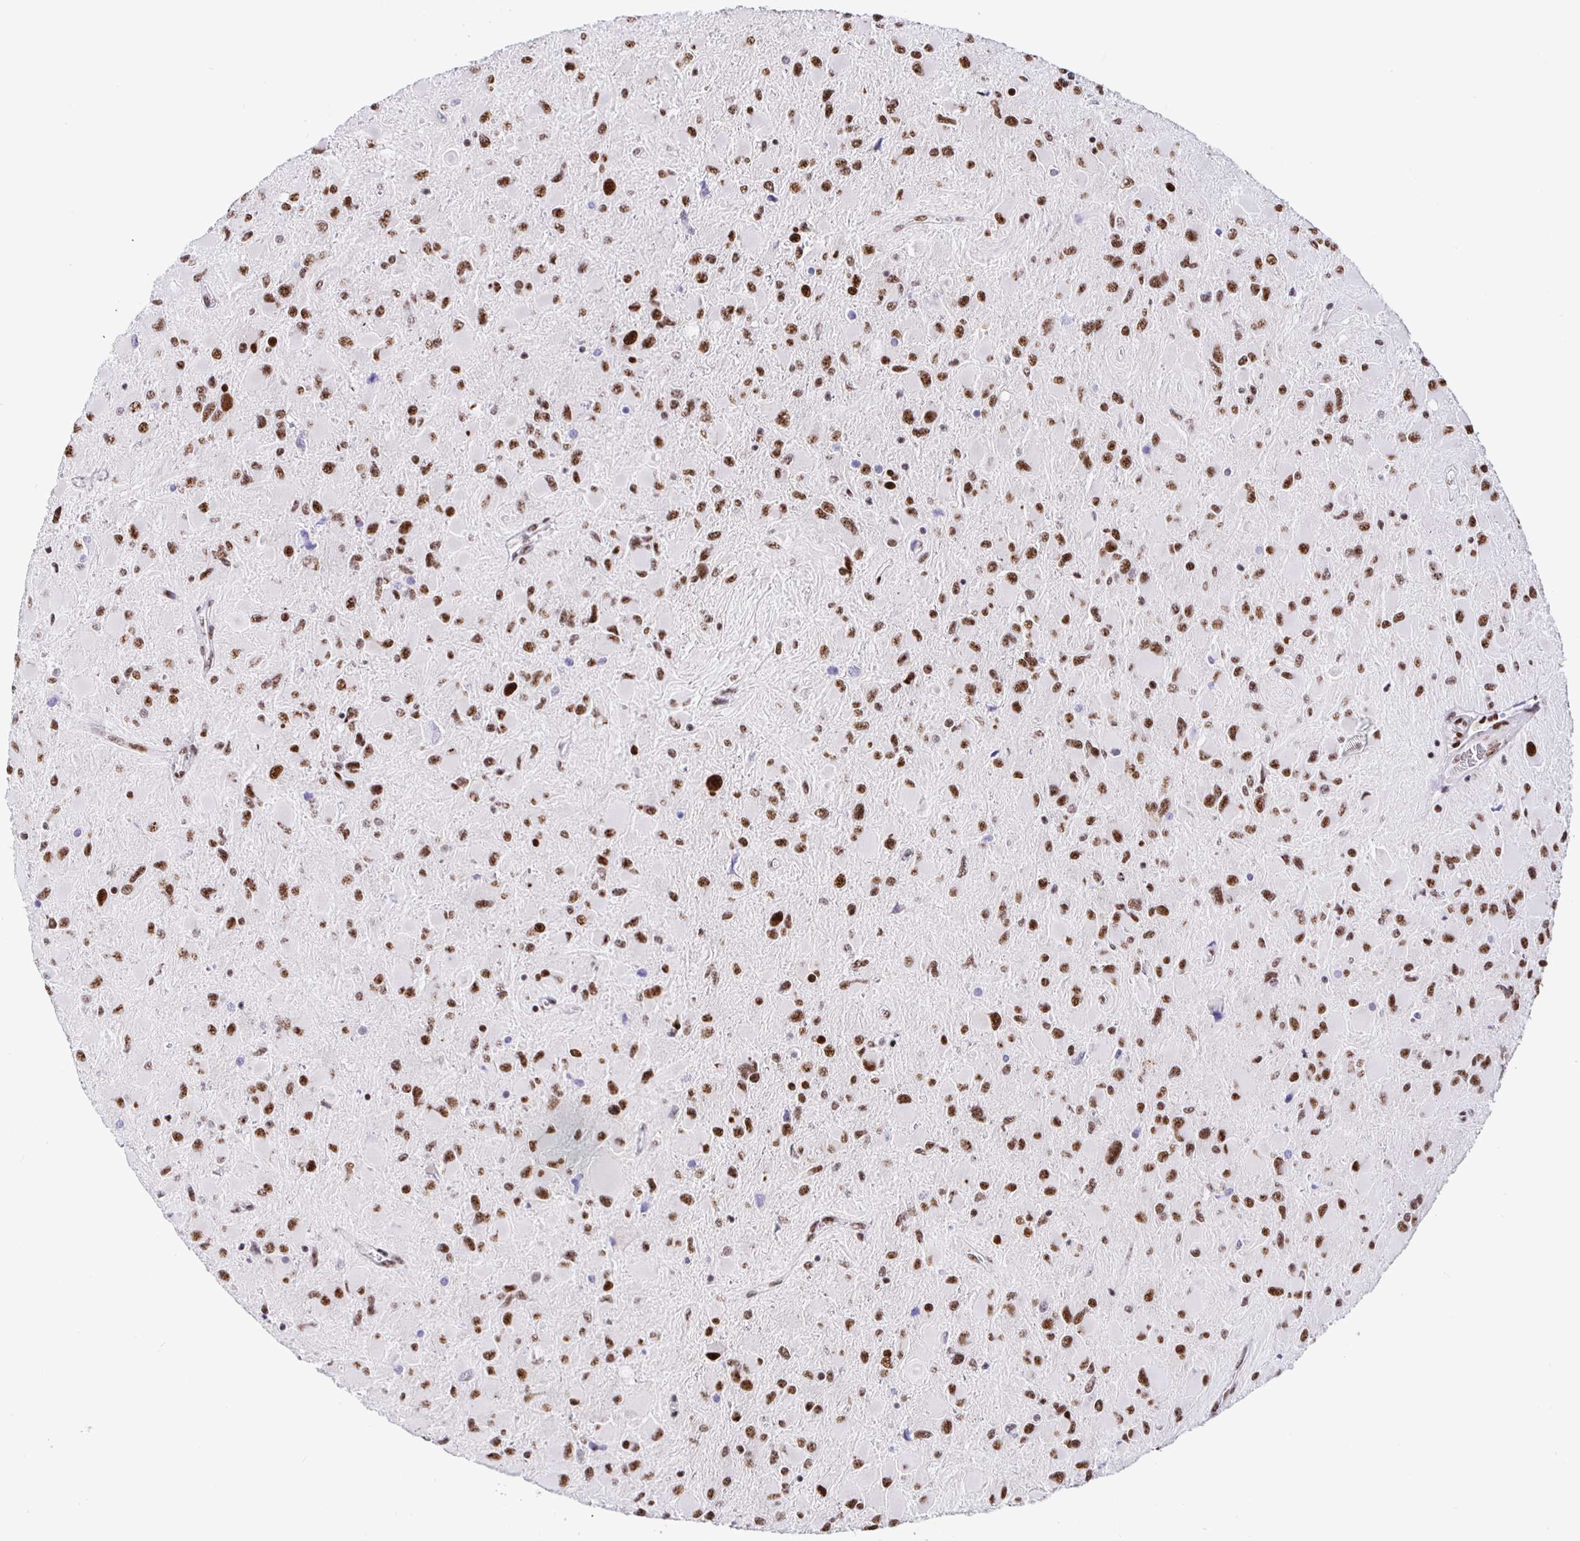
{"staining": {"intensity": "moderate", "quantity": ">75%", "location": "nuclear"}, "tissue": "glioma", "cell_type": "Tumor cells", "image_type": "cancer", "snomed": [{"axis": "morphology", "description": "Glioma, malignant, High grade"}, {"axis": "topography", "description": "Cerebral cortex"}], "caption": "A high-resolution micrograph shows IHC staining of high-grade glioma (malignant), which exhibits moderate nuclear expression in approximately >75% of tumor cells.", "gene": "SETD5", "patient": {"sex": "female", "age": 36}}